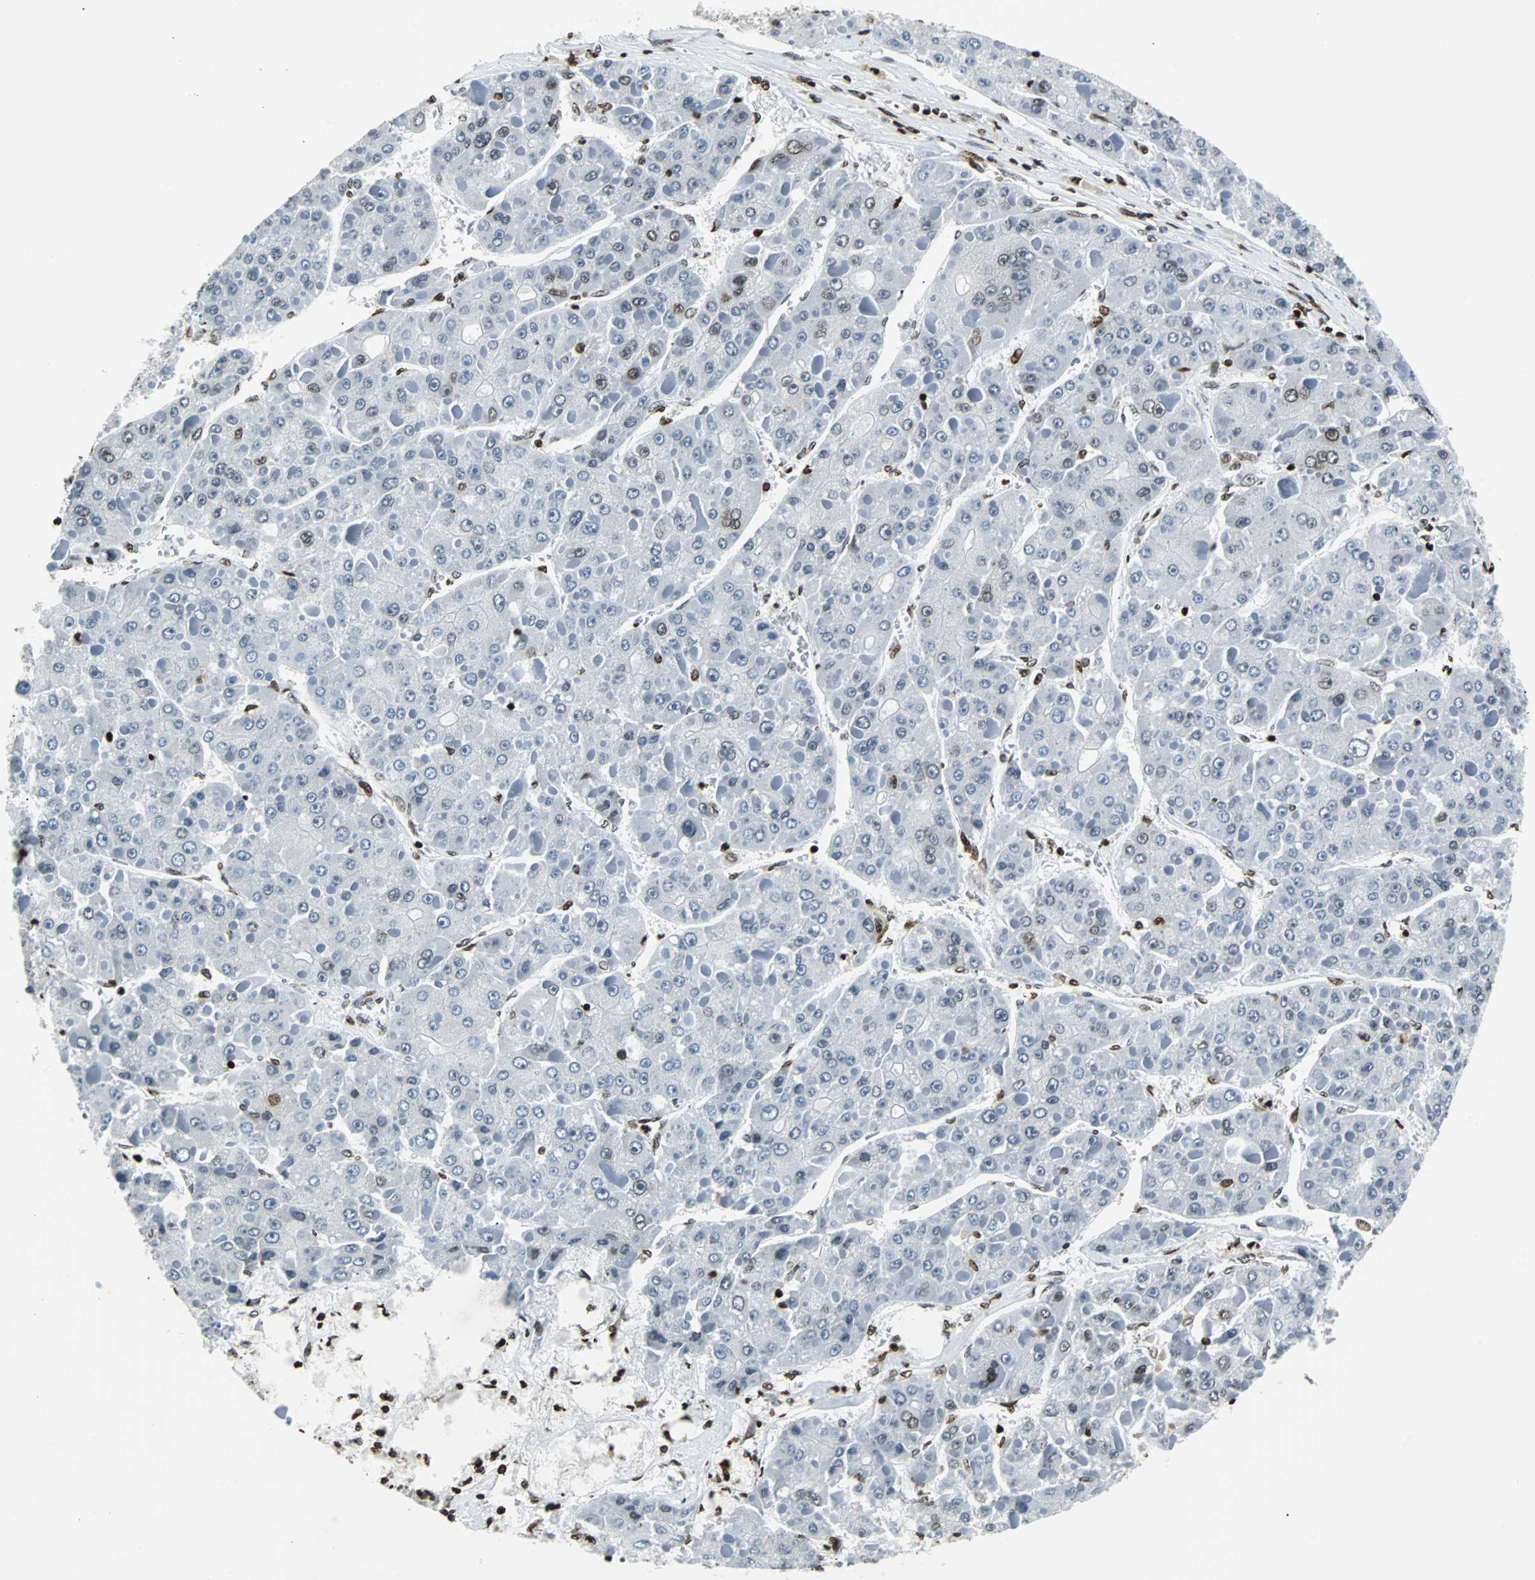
{"staining": {"intensity": "moderate", "quantity": "<25%", "location": "nuclear"}, "tissue": "liver cancer", "cell_type": "Tumor cells", "image_type": "cancer", "snomed": [{"axis": "morphology", "description": "Carcinoma, Hepatocellular, NOS"}, {"axis": "topography", "description": "Liver"}], "caption": "High-power microscopy captured an immunohistochemistry (IHC) photomicrograph of liver hepatocellular carcinoma, revealing moderate nuclear staining in approximately <25% of tumor cells.", "gene": "ZNF131", "patient": {"sex": "female", "age": 73}}